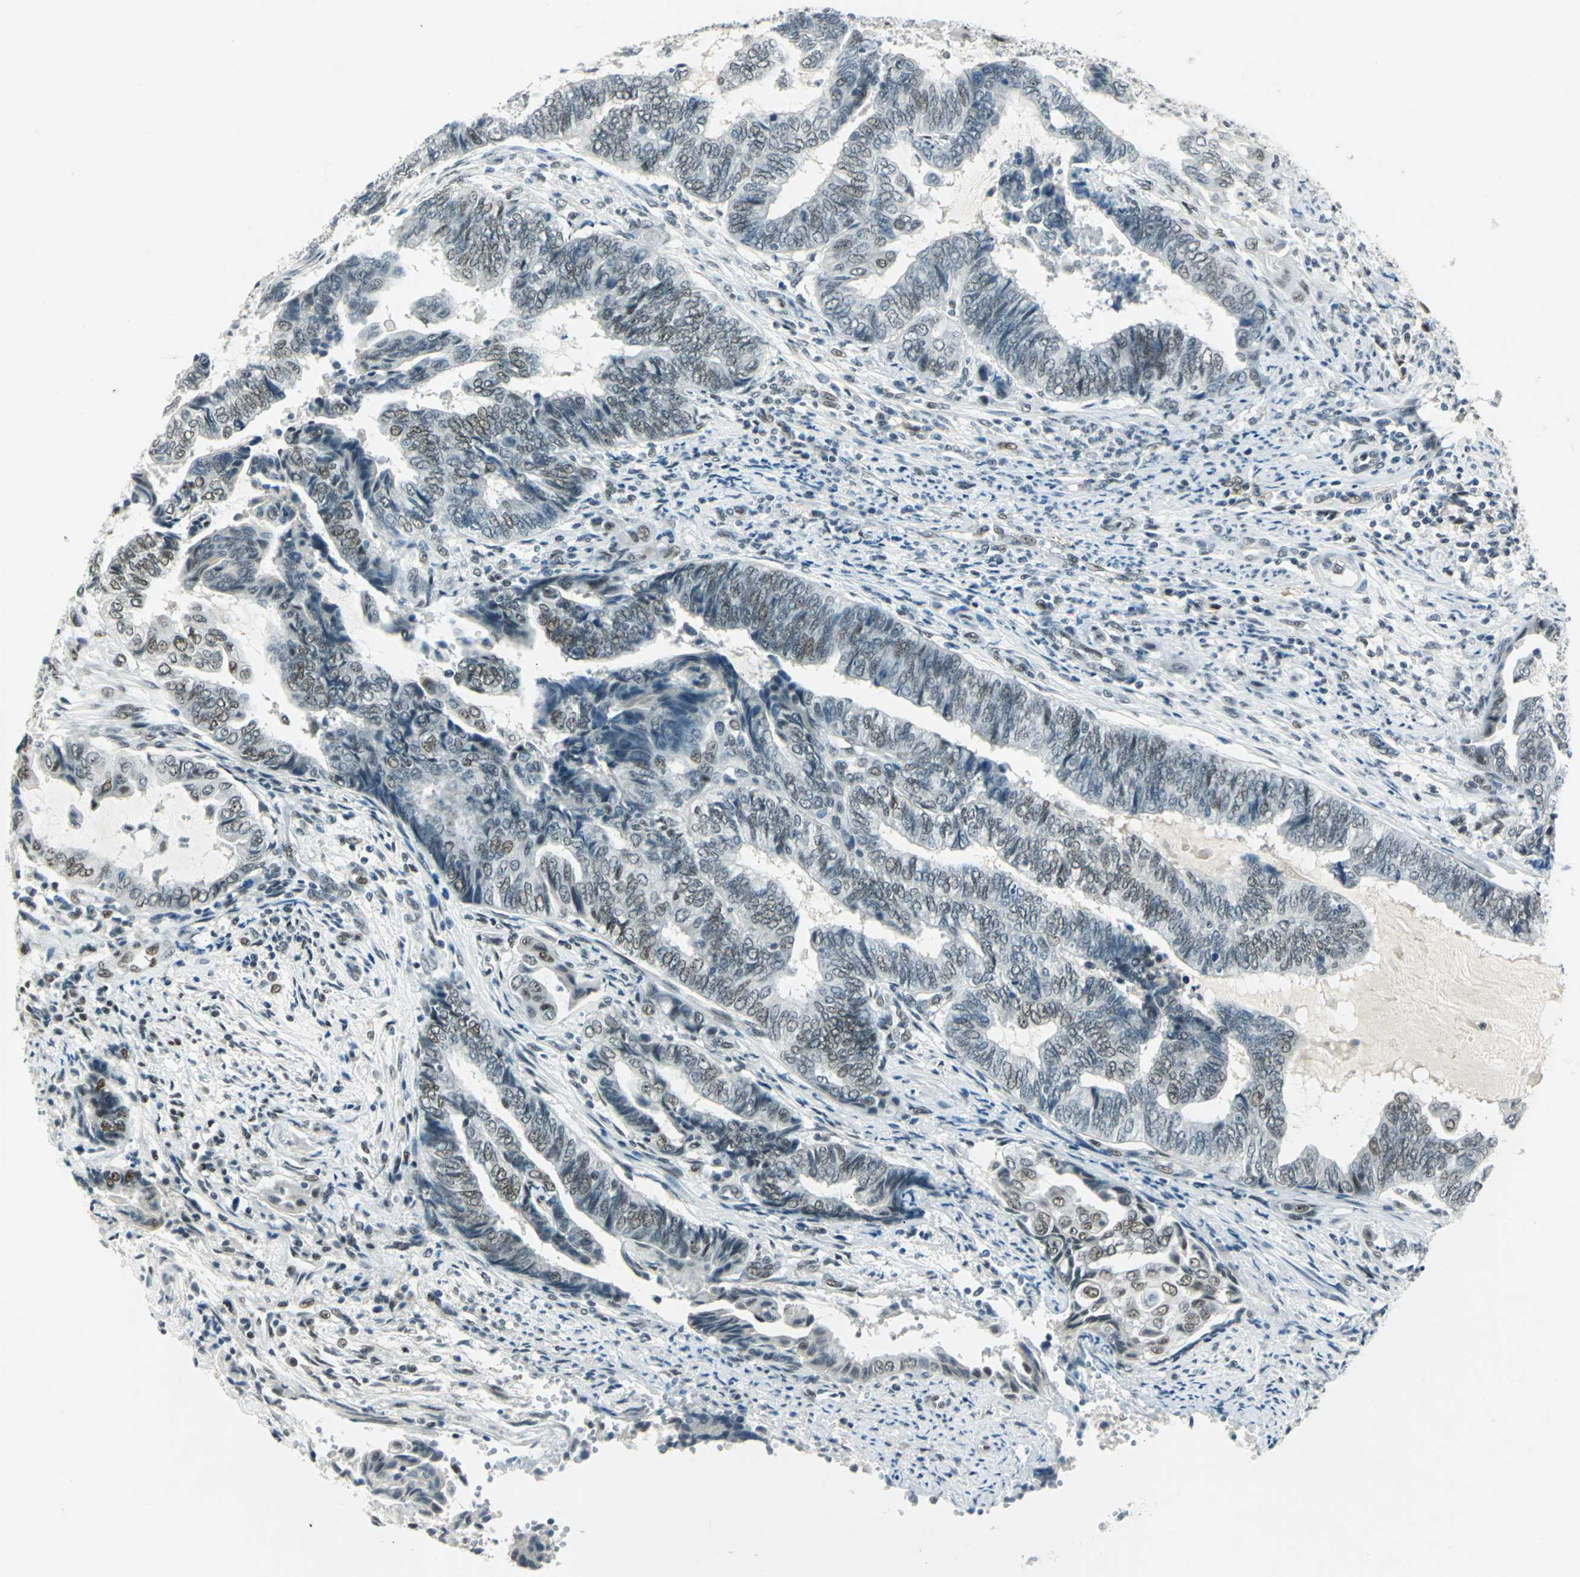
{"staining": {"intensity": "moderate", "quantity": "25%-75%", "location": "nuclear"}, "tissue": "endometrial cancer", "cell_type": "Tumor cells", "image_type": "cancer", "snomed": [{"axis": "morphology", "description": "Adenocarcinoma, NOS"}, {"axis": "topography", "description": "Uterus"}, {"axis": "topography", "description": "Endometrium"}], "caption": "The image displays staining of adenocarcinoma (endometrial), revealing moderate nuclear protein expression (brown color) within tumor cells.", "gene": "MTMR10", "patient": {"sex": "female", "age": 70}}